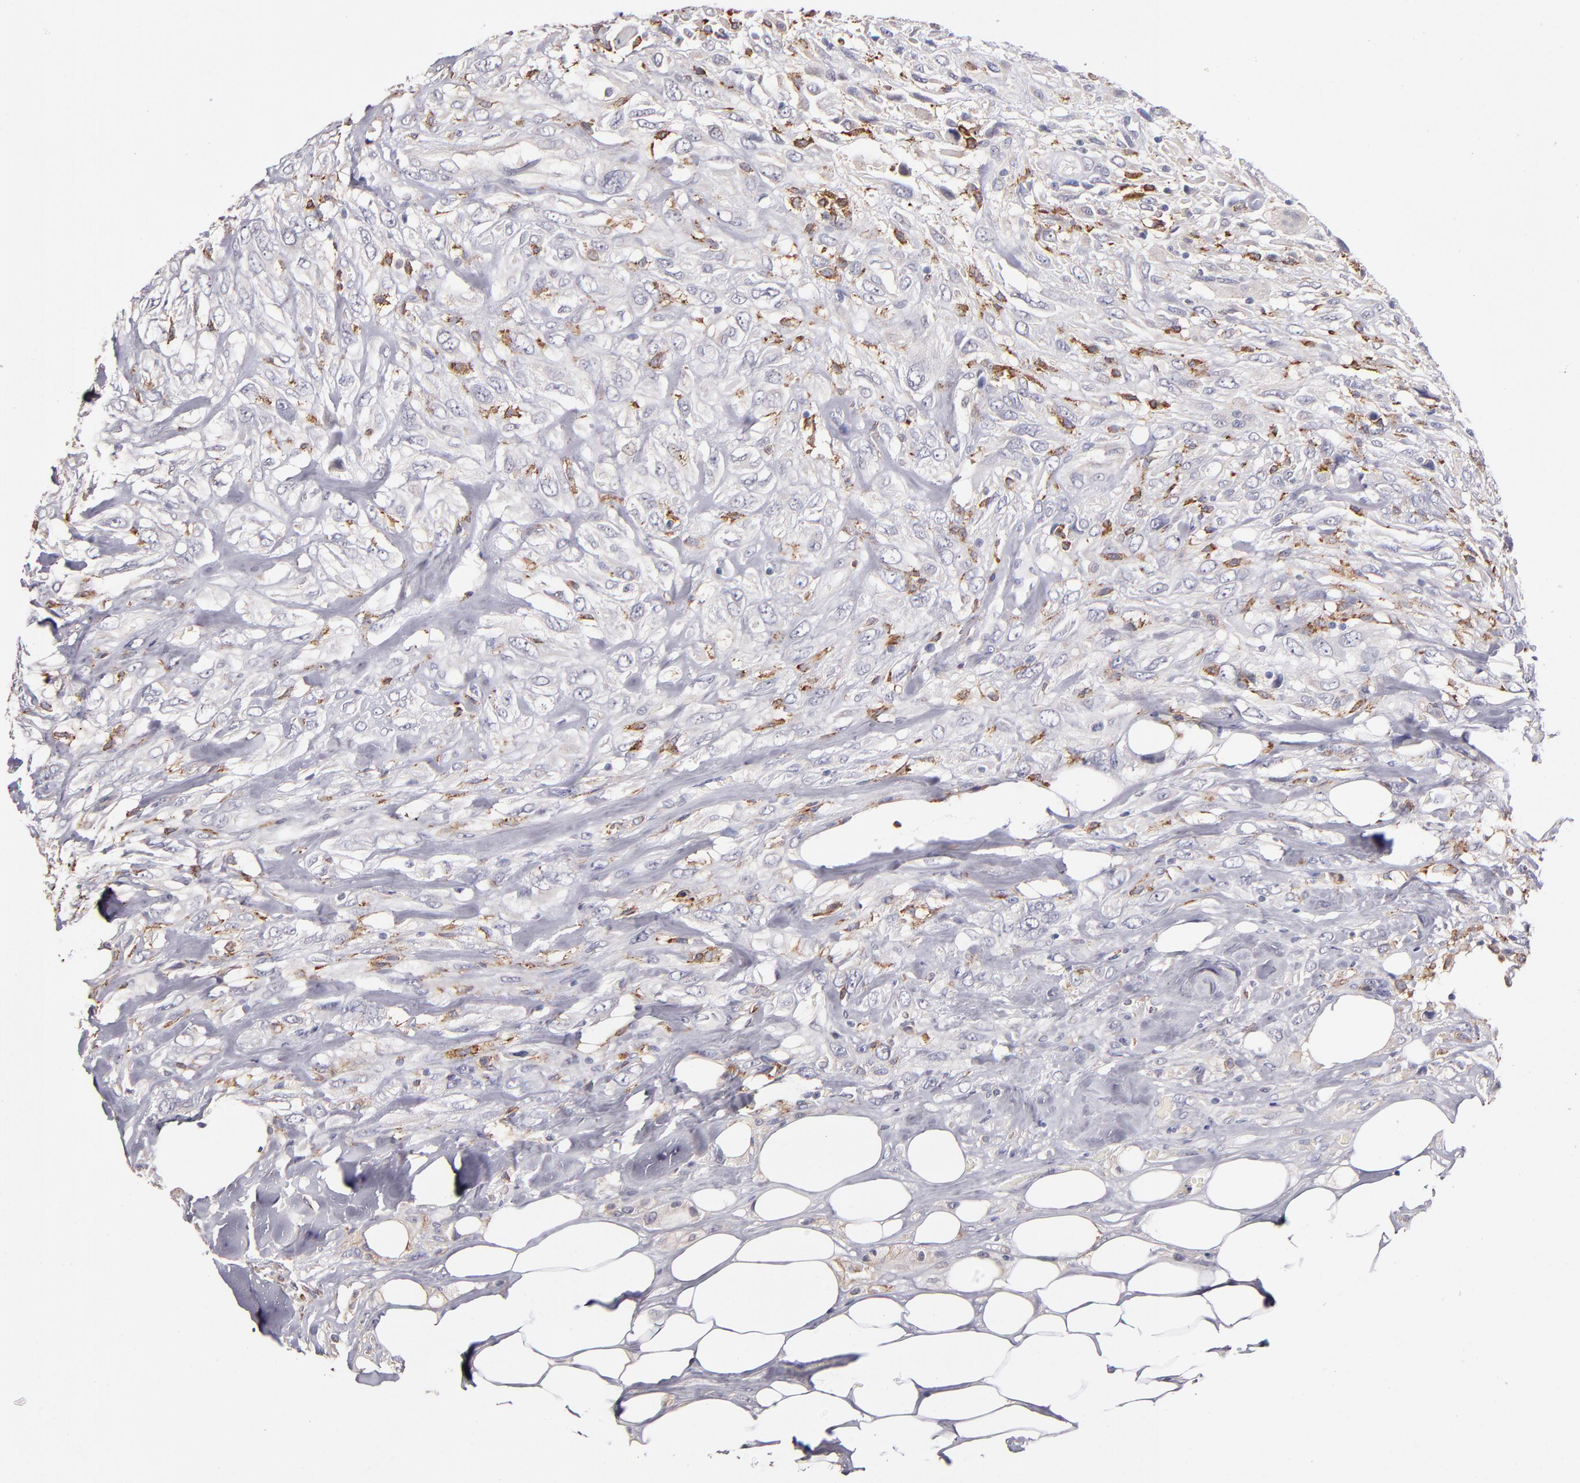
{"staining": {"intensity": "weak", "quantity": "<25%", "location": "cytoplasmic/membranous"}, "tissue": "breast cancer", "cell_type": "Tumor cells", "image_type": "cancer", "snomed": [{"axis": "morphology", "description": "Neoplasm, malignant, NOS"}, {"axis": "topography", "description": "Breast"}], "caption": "Immunohistochemistry (IHC) image of breast cancer (malignant neoplasm) stained for a protein (brown), which demonstrates no positivity in tumor cells. Brightfield microscopy of immunohistochemistry (IHC) stained with DAB (brown) and hematoxylin (blue), captured at high magnification.", "gene": "GLDC", "patient": {"sex": "female", "age": 50}}